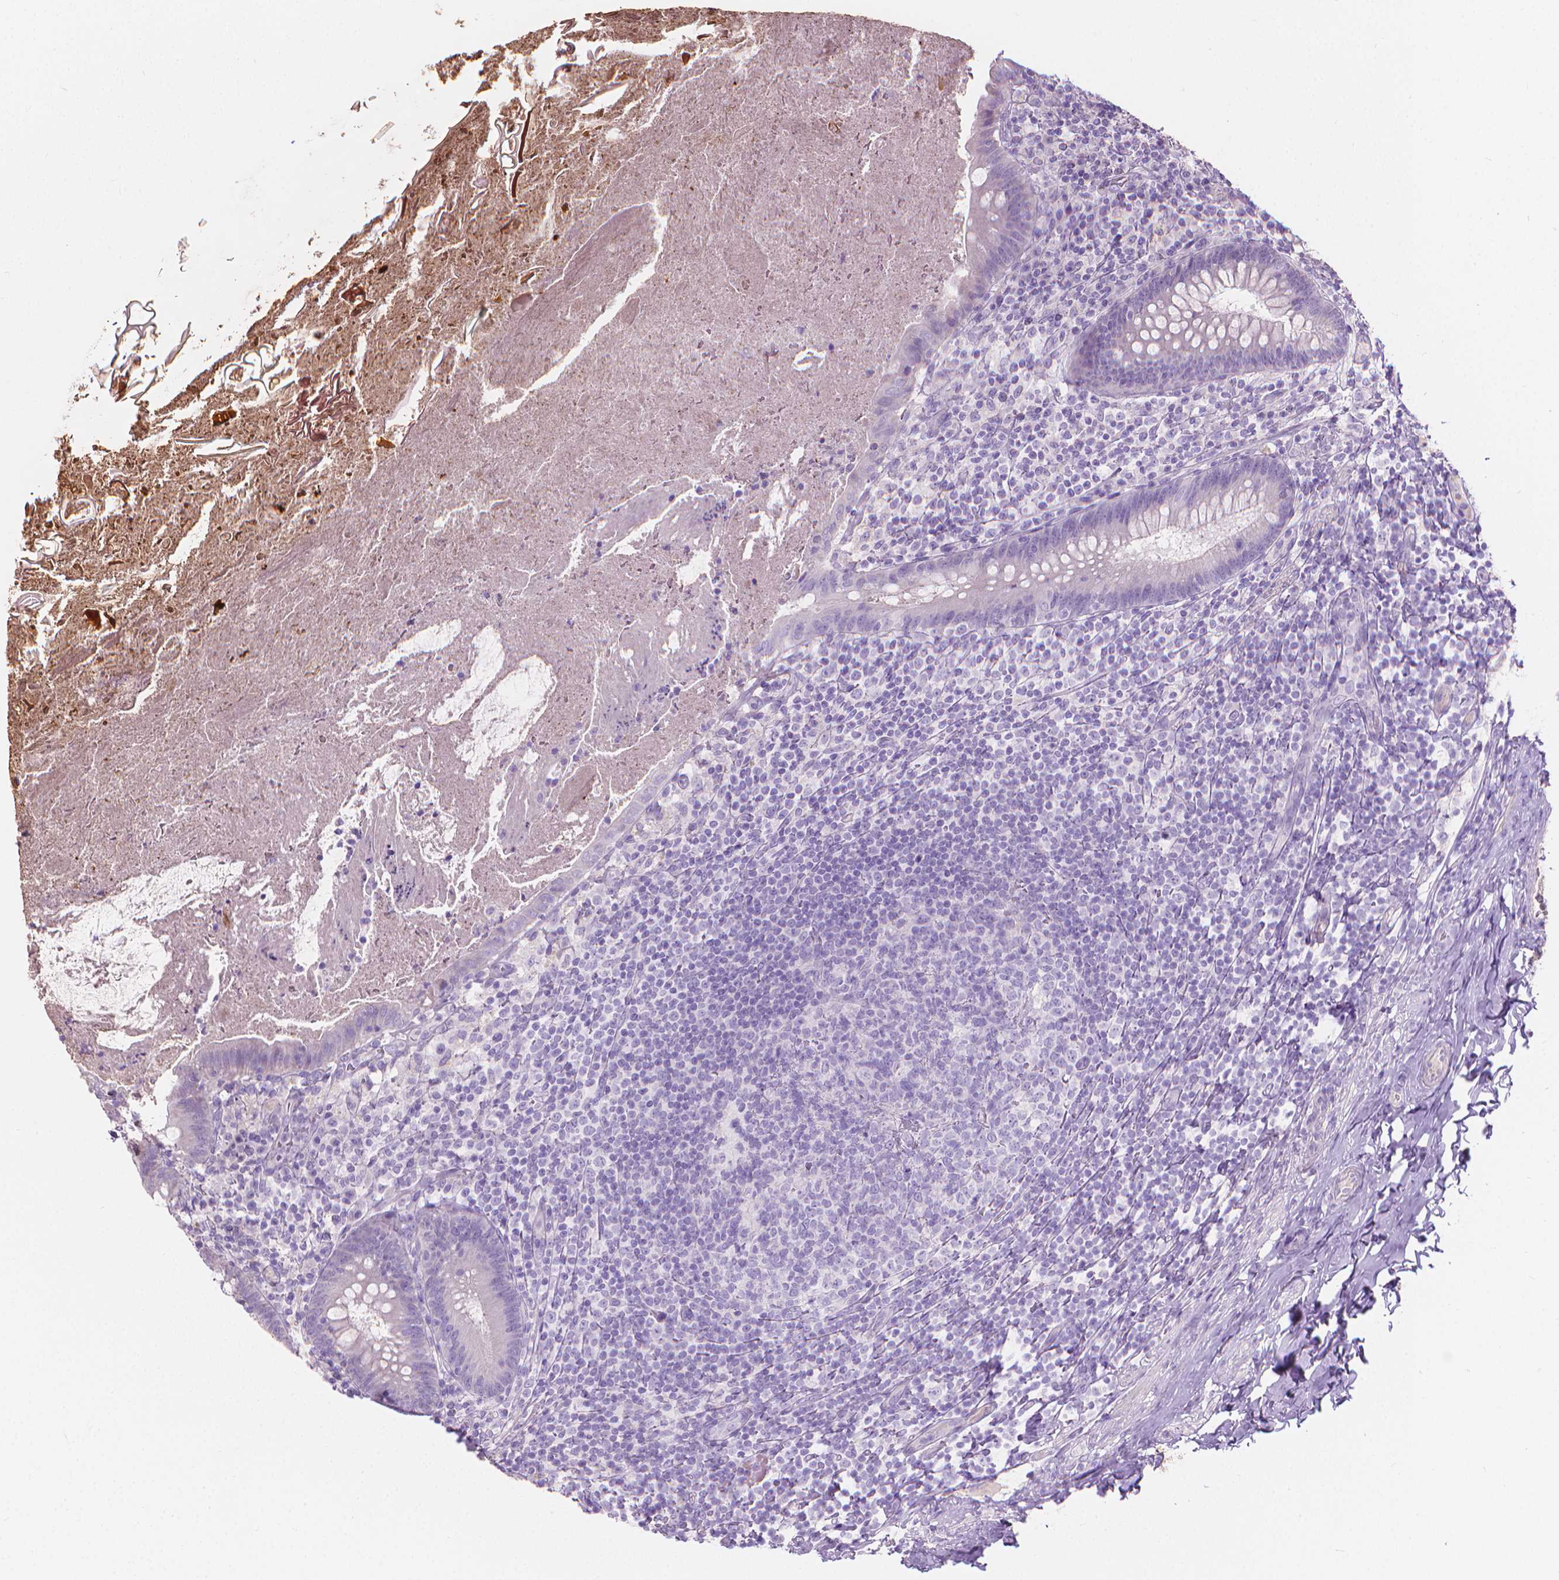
{"staining": {"intensity": "negative", "quantity": "none", "location": "none"}, "tissue": "appendix", "cell_type": "Glandular cells", "image_type": "normal", "snomed": [{"axis": "morphology", "description": "Normal tissue, NOS"}, {"axis": "topography", "description": "Appendix"}], "caption": "This micrograph is of unremarkable appendix stained with immunohistochemistry to label a protein in brown with the nuclei are counter-stained blue. There is no staining in glandular cells.", "gene": "CABCOCO1", "patient": {"sex": "male", "age": 47}}